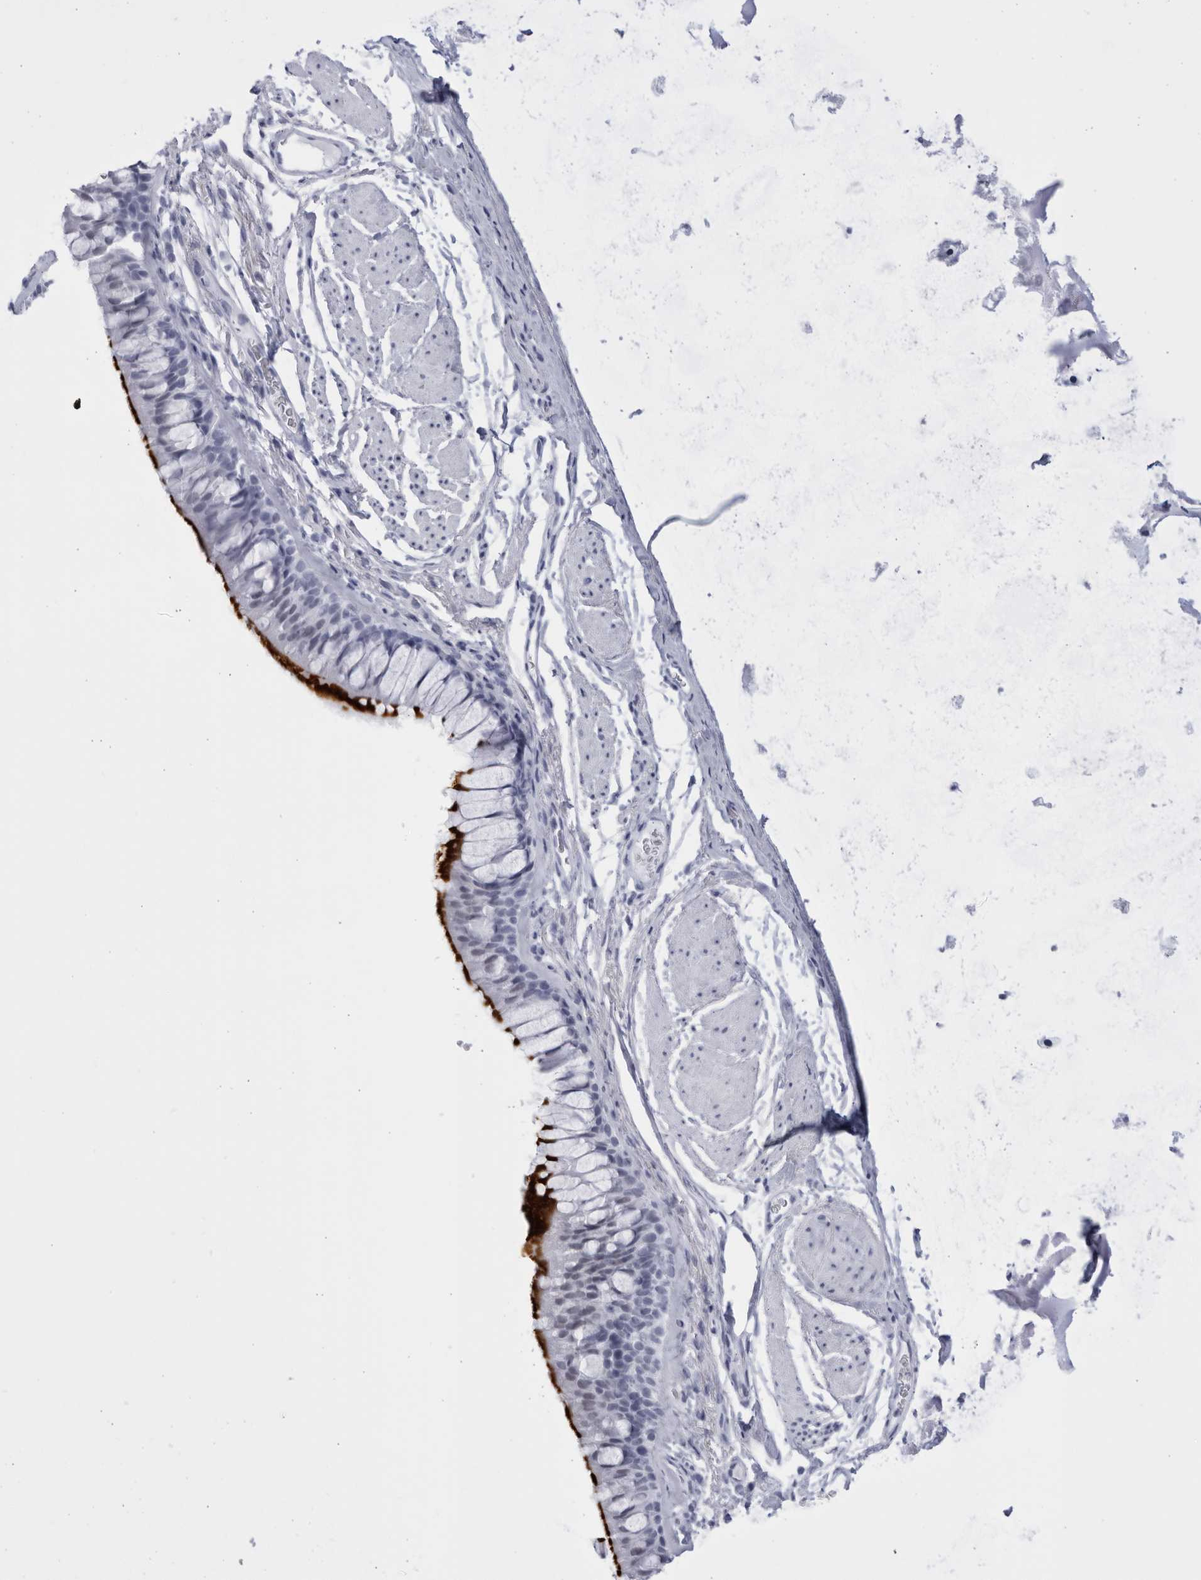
{"staining": {"intensity": "strong", "quantity": "25%-75%", "location": "cytoplasmic/membranous"}, "tissue": "bronchus", "cell_type": "Respiratory epithelial cells", "image_type": "normal", "snomed": [{"axis": "morphology", "description": "Normal tissue, NOS"}, {"axis": "topography", "description": "Cartilage tissue"}, {"axis": "topography", "description": "Bronchus"}], "caption": "Protein expression analysis of benign bronchus exhibits strong cytoplasmic/membranous positivity in approximately 25%-75% of respiratory epithelial cells.", "gene": "CCDC181", "patient": {"sex": "female", "age": 53}}